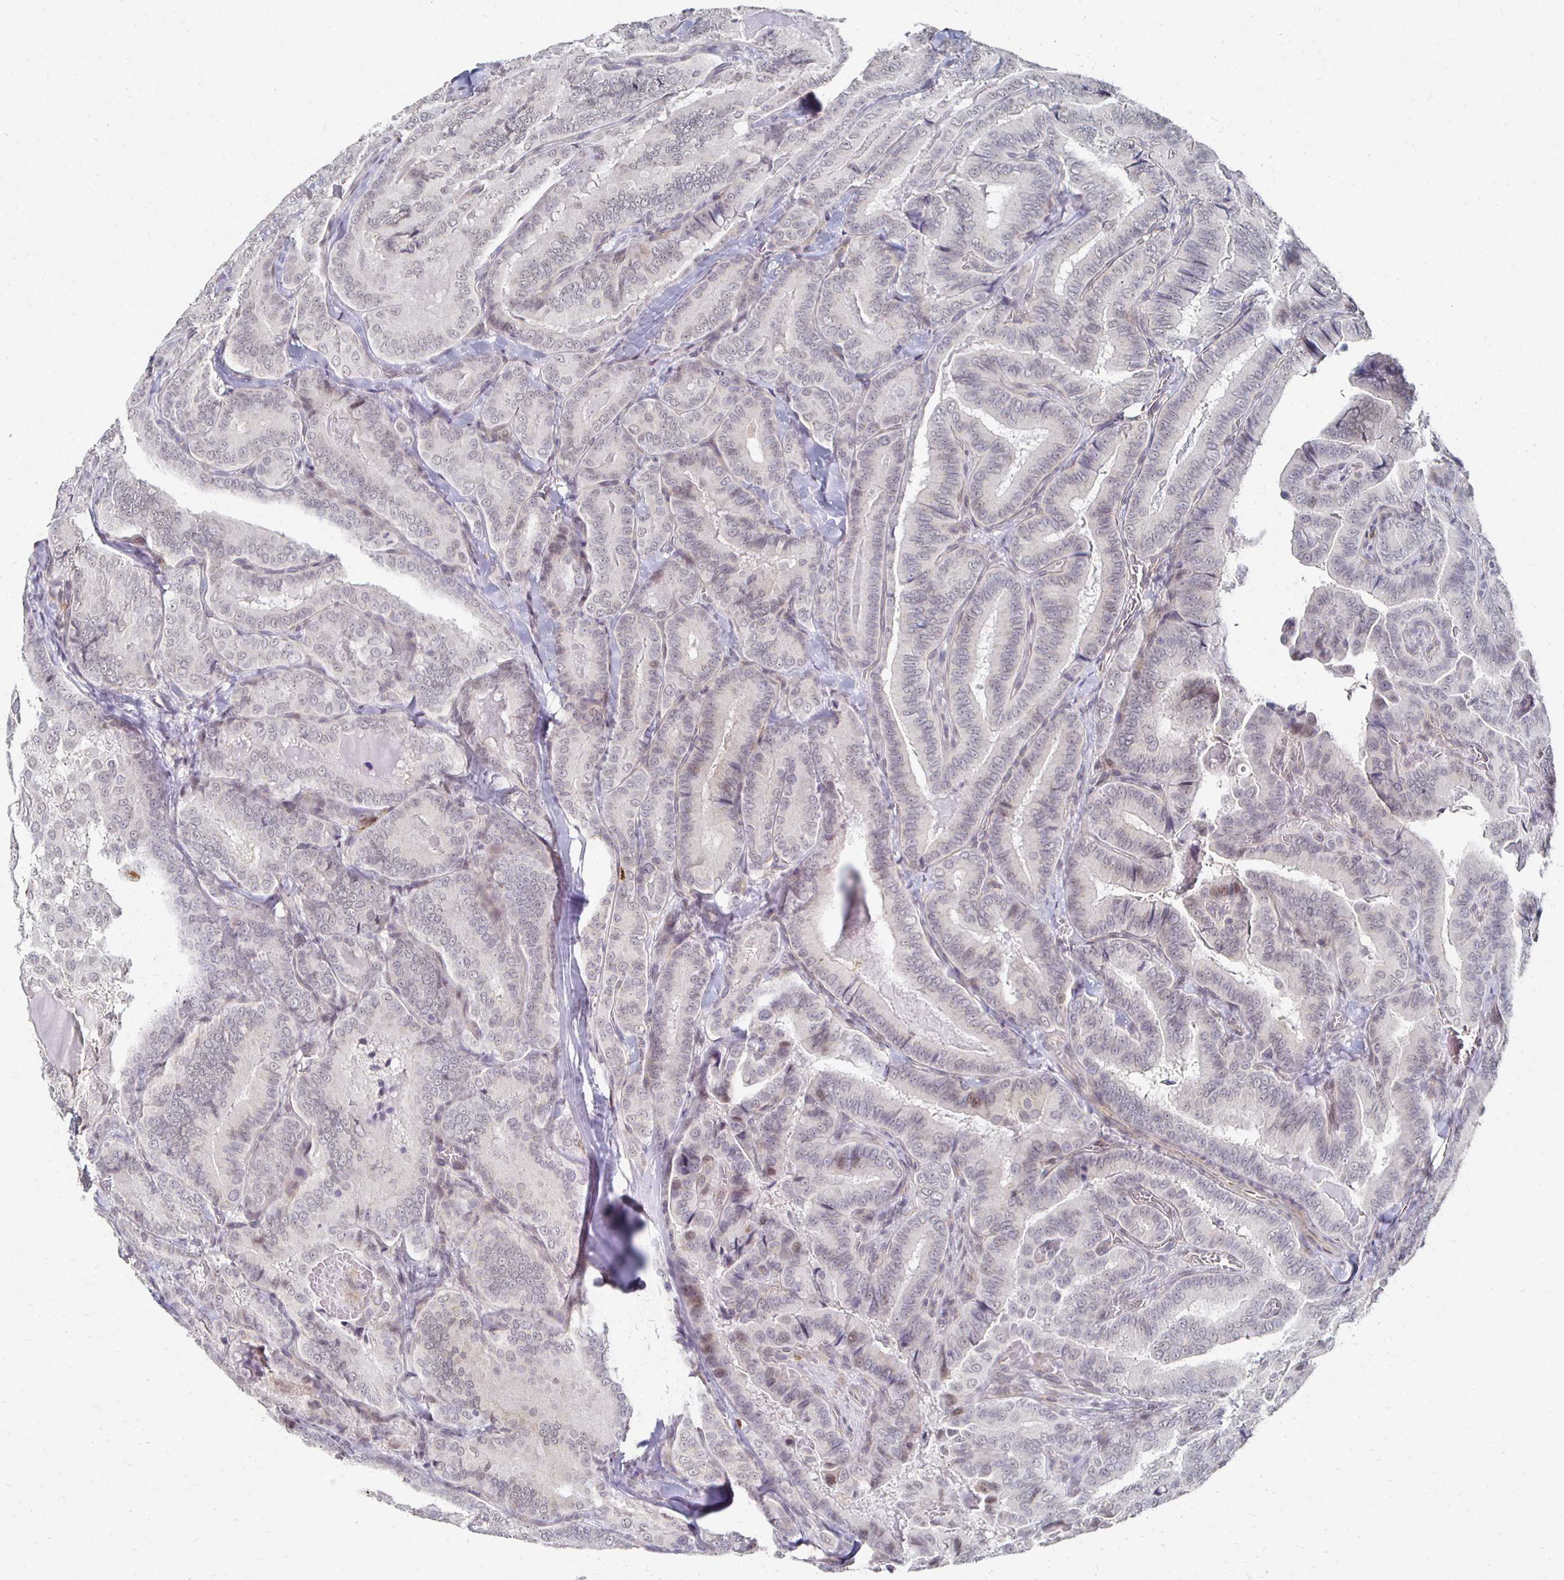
{"staining": {"intensity": "negative", "quantity": "none", "location": "none"}, "tissue": "thyroid cancer", "cell_type": "Tumor cells", "image_type": "cancer", "snomed": [{"axis": "morphology", "description": "Papillary adenocarcinoma, NOS"}, {"axis": "topography", "description": "Thyroid gland"}], "caption": "Immunohistochemistry (IHC) of papillary adenocarcinoma (thyroid) displays no expression in tumor cells.", "gene": "DAB1", "patient": {"sex": "male", "age": 61}}